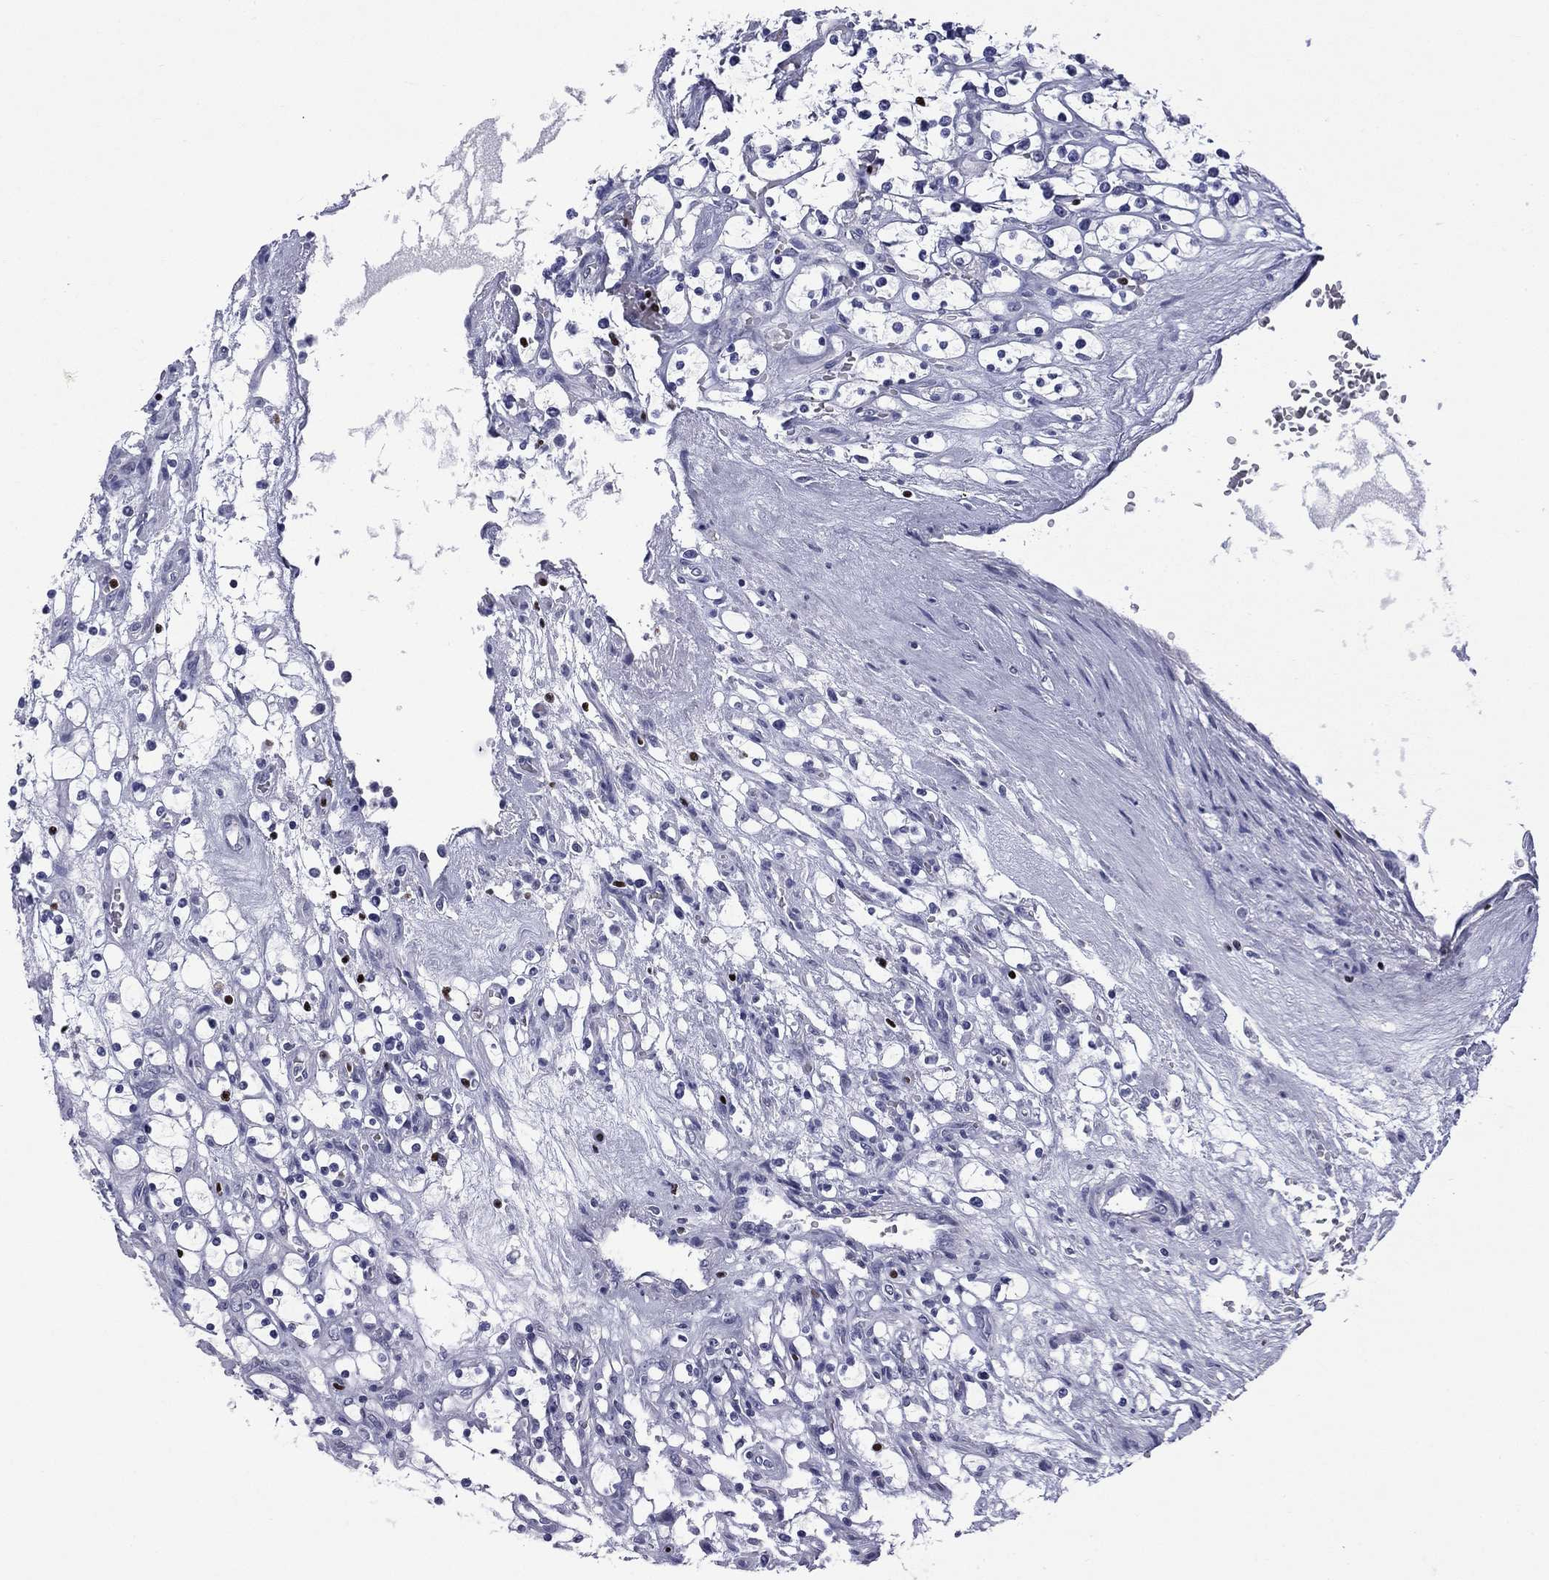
{"staining": {"intensity": "negative", "quantity": "none", "location": "none"}, "tissue": "renal cancer", "cell_type": "Tumor cells", "image_type": "cancer", "snomed": [{"axis": "morphology", "description": "Adenocarcinoma, NOS"}, {"axis": "topography", "description": "Kidney"}], "caption": "This is an IHC histopathology image of renal adenocarcinoma. There is no staining in tumor cells.", "gene": "IKZF3", "patient": {"sex": "female", "age": 69}}